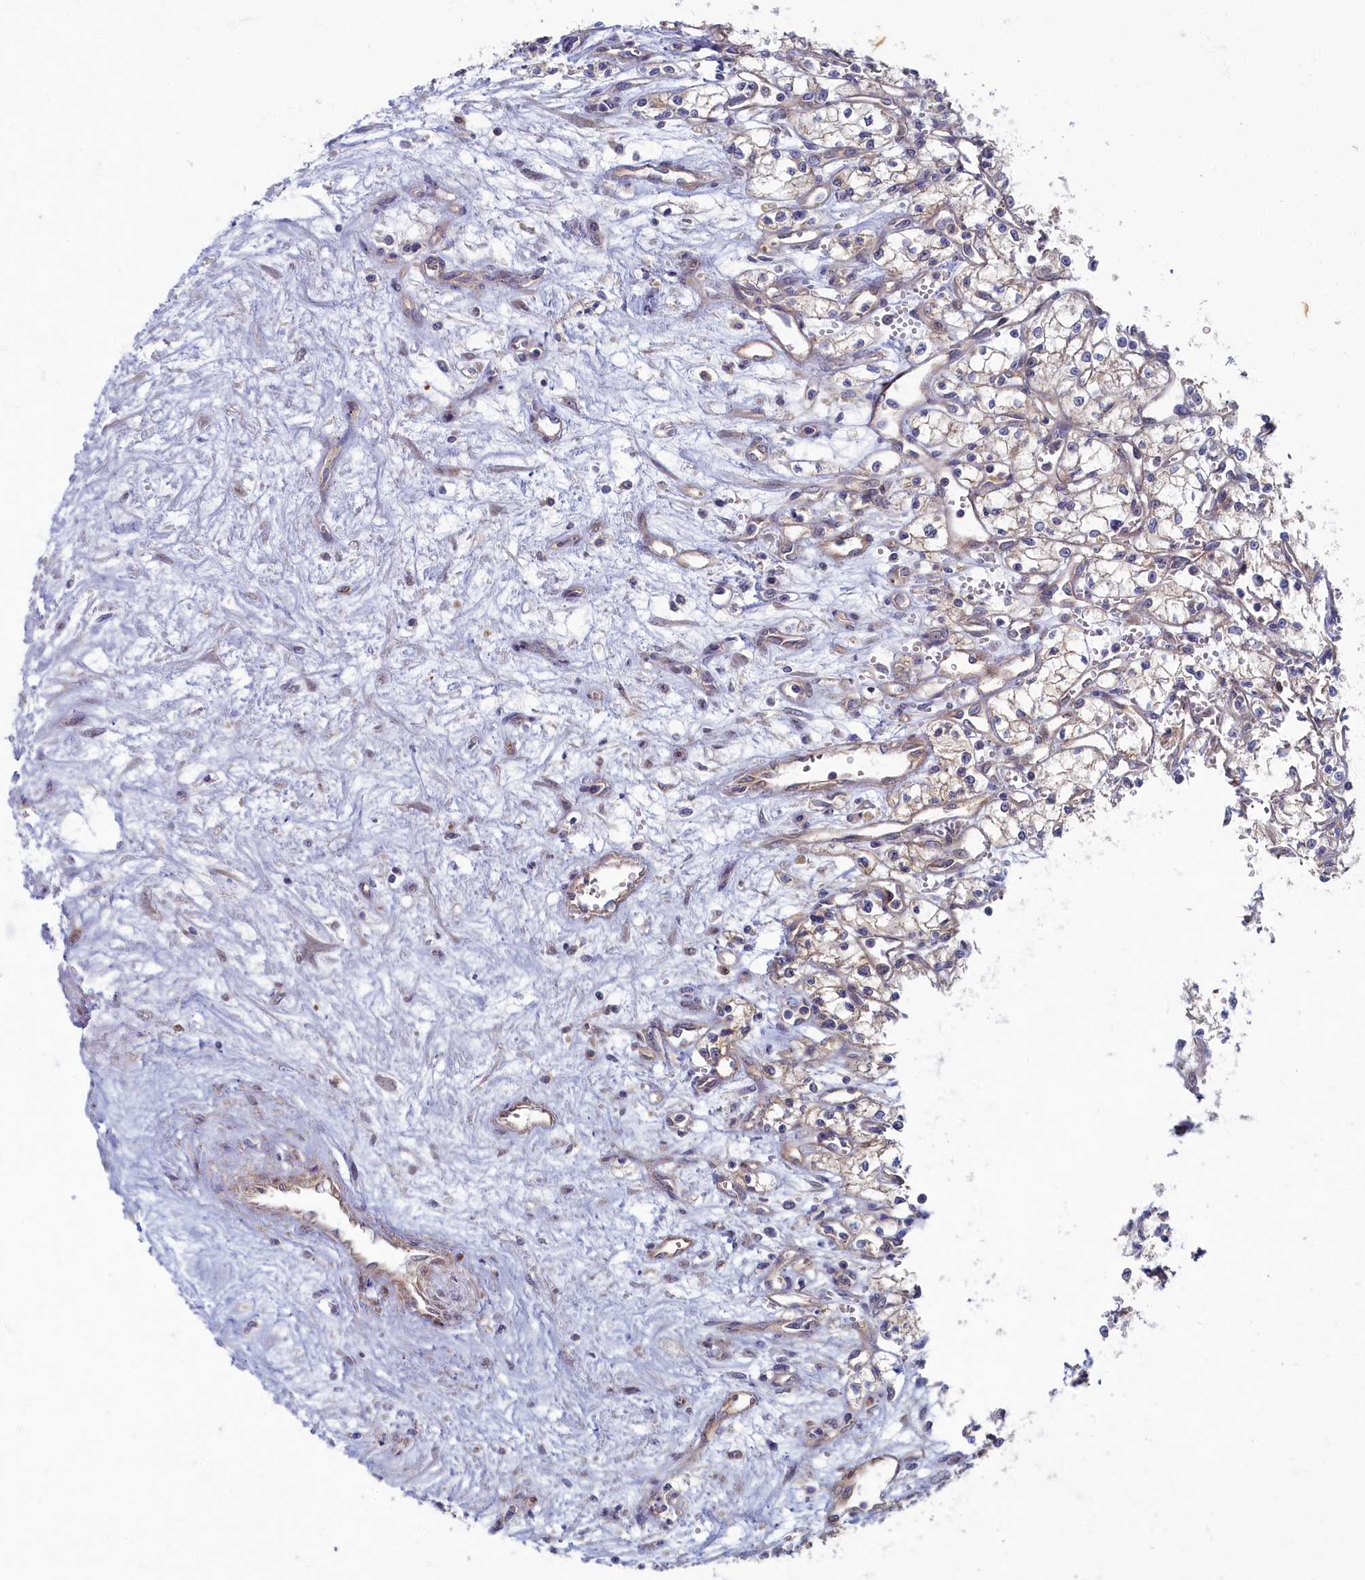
{"staining": {"intensity": "negative", "quantity": "none", "location": "none"}, "tissue": "renal cancer", "cell_type": "Tumor cells", "image_type": "cancer", "snomed": [{"axis": "morphology", "description": "Adenocarcinoma, NOS"}, {"axis": "topography", "description": "Kidney"}], "caption": "Immunohistochemistry (IHC) of renal cancer demonstrates no staining in tumor cells.", "gene": "WDR59", "patient": {"sex": "male", "age": 59}}